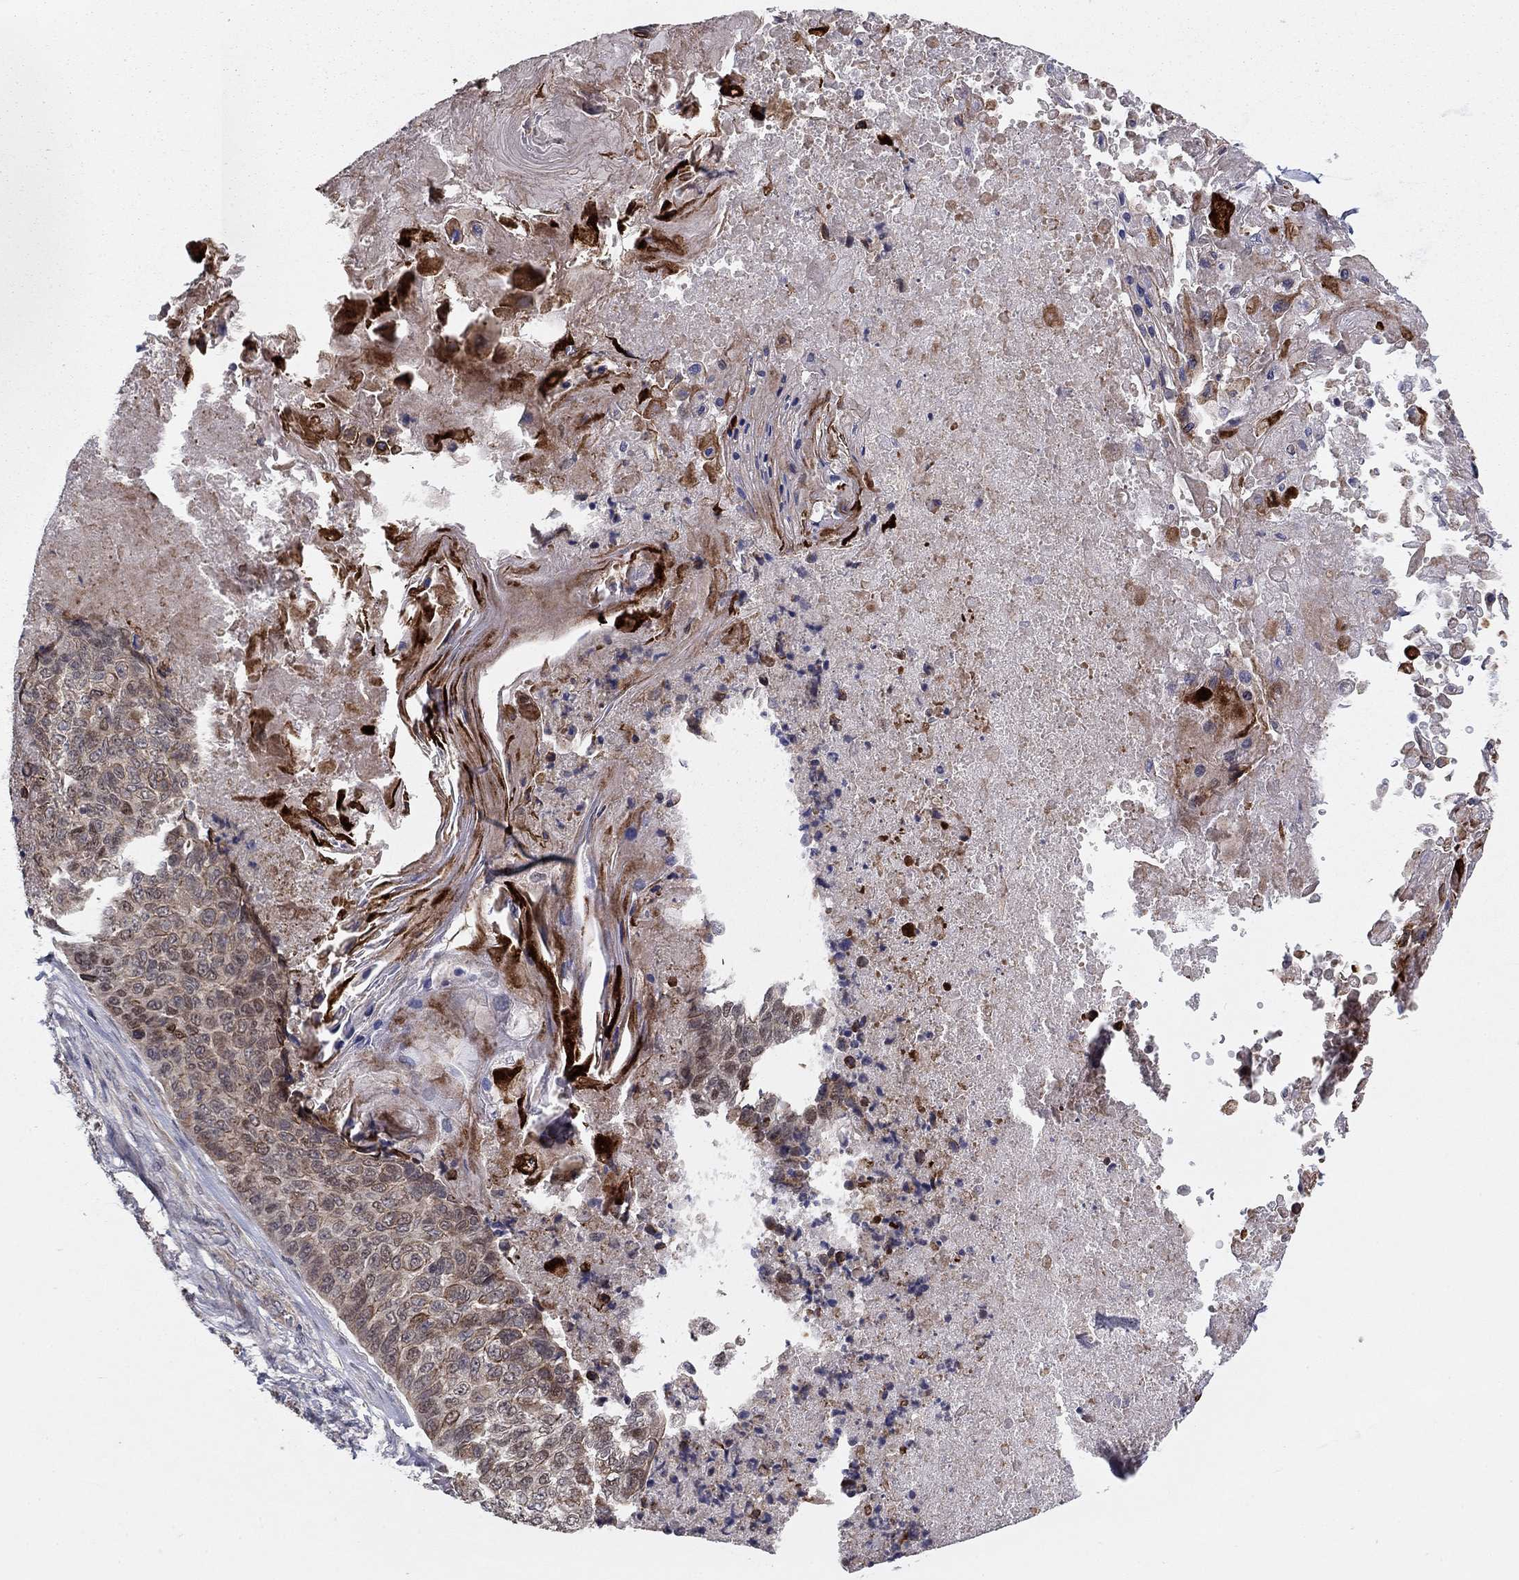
{"staining": {"intensity": "moderate", "quantity": "<25%", "location": "cytoplasmic/membranous,nuclear"}, "tissue": "lung cancer", "cell_type": "Tumor cells", "image_type": "cancer", "snomed": [{"axis": "morphology", "description": "Squamous cell carcinoma, NOS"}, {"axis": "topography", "description": "Lung"}], "caption": "Immunohistochemistry (IHC) (DAB (3,3'-diaminobenzidine)) staining of lung cancer reveals moderate cytoplasmic/membranous and nuclear protein staining in approximately <25% of tumor cells. The protein is shown in brown color, while the nuclei are stained blue.", "gene": "BCL11A", "patient": {"sex": "male", "age": 69}}